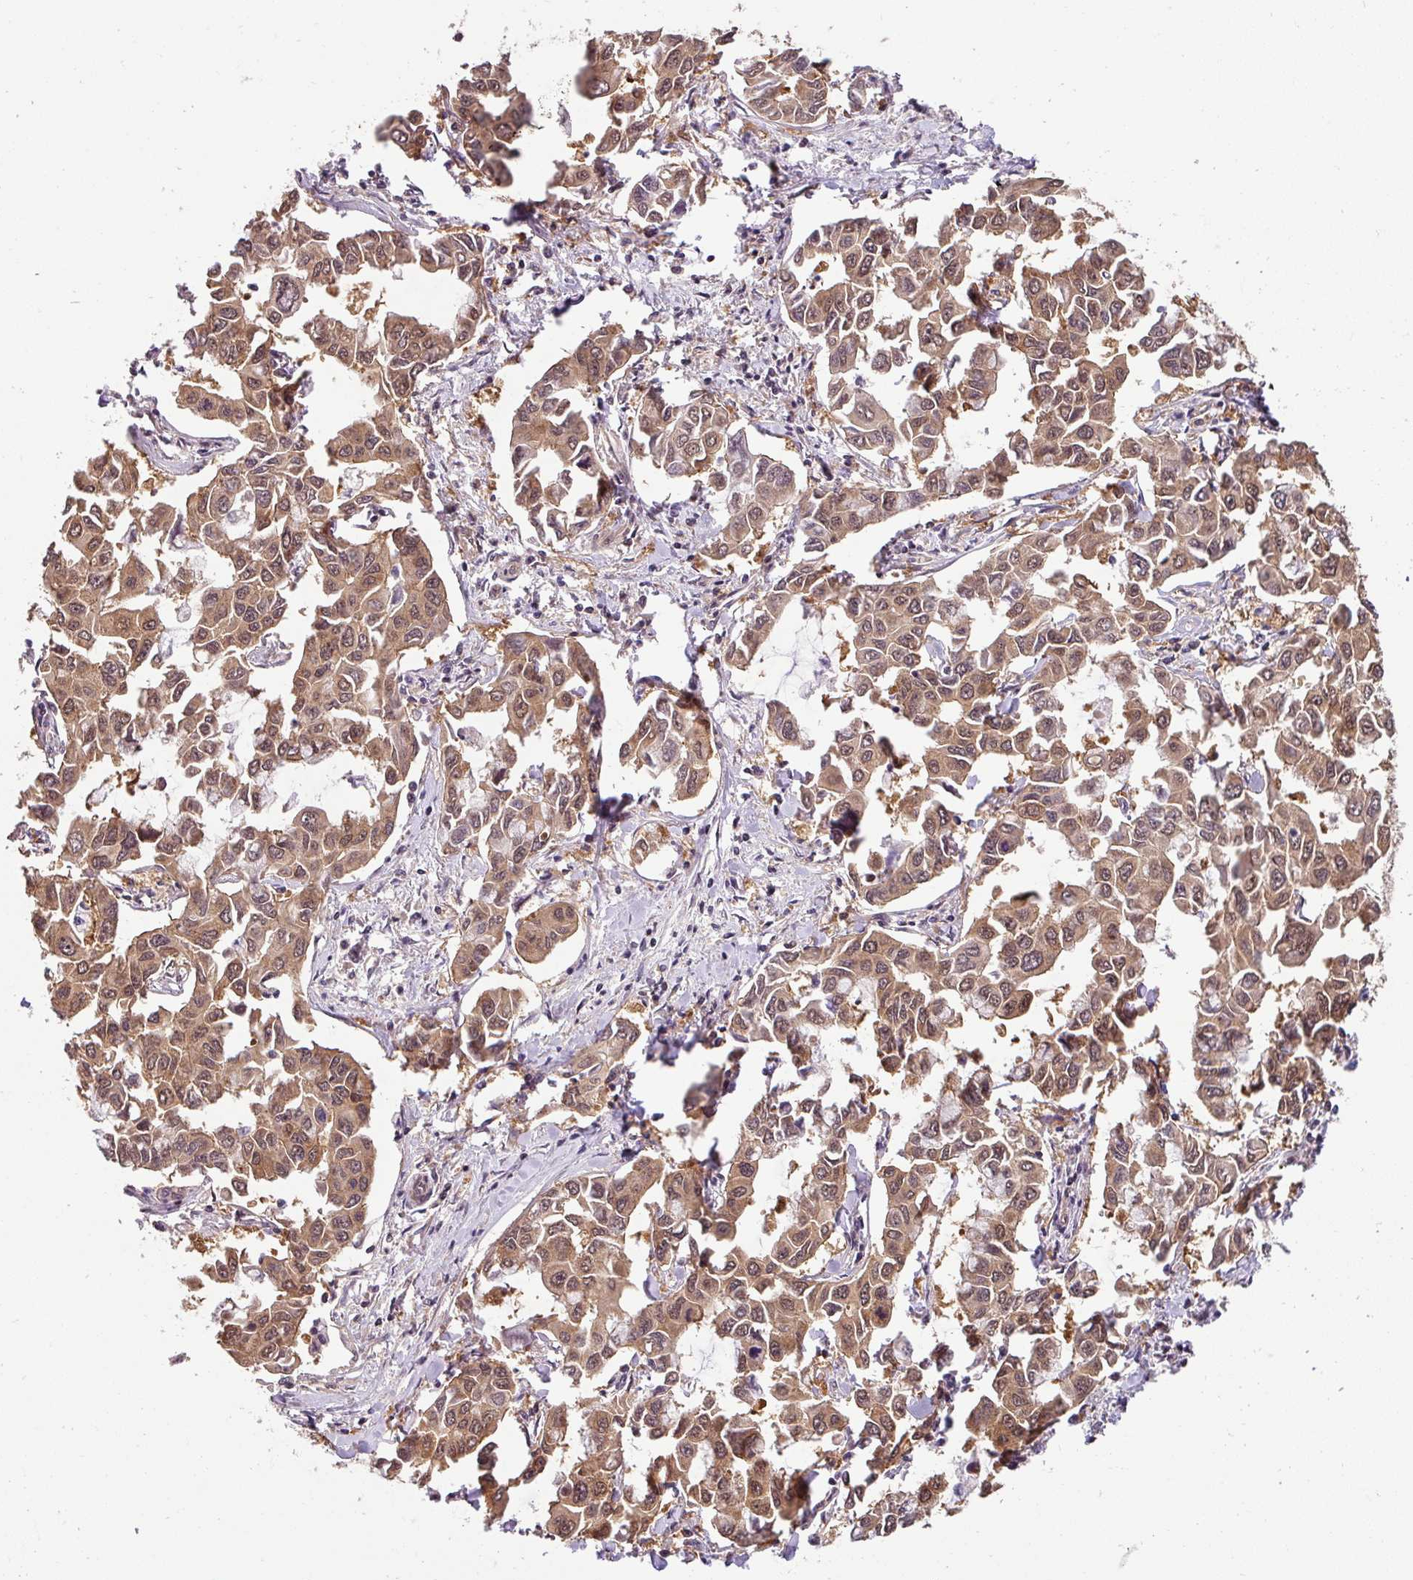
{"staining": {"intensity": "moderate", "quantity": ">75%", "location": "cytoplasmic/membranous,nuclear"}, "tissue": "lung cancer", "cell_type": "Tumor cells", "image_type": "cancer", "snomed": [{"axis": "morphology", "description": "Adenocarcinoma, NOS"}, {"axis": "topography", "description": "Lung"}], "caption": "Immunohistochemical staining of lung adenocarcinoma exhibits medium levels of moderate cytoplasmic/membranous and nuclear protein staining in about >75% of tumor cells.", "gene": "SHB", "patient": {"sex": "male", "age": 64}}